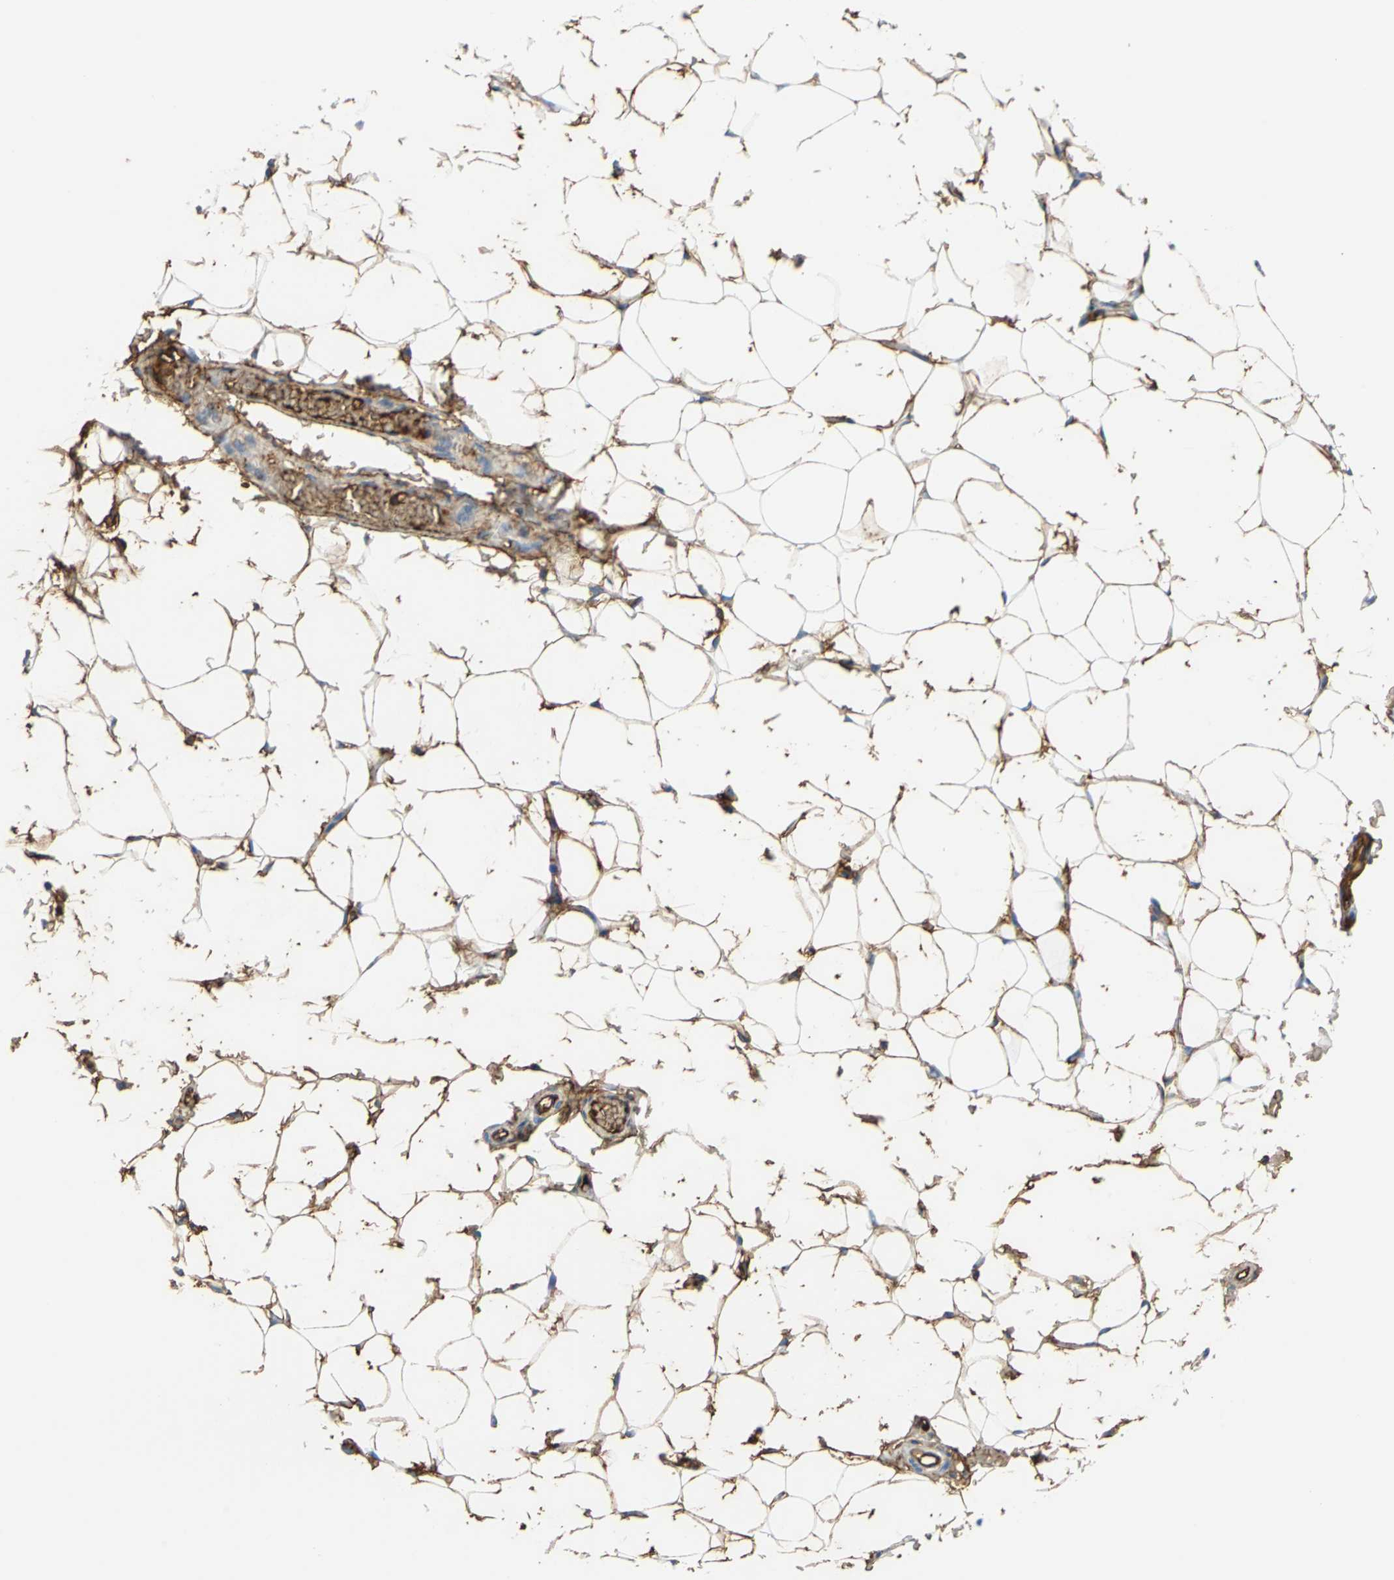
{"staining": {"intensity": "moderate", "quantity": "25%-75%", "location": "cytoplasmic/membranous"}, "tissue": "adipose tissue", "cell_type": "Adipocytes", "image_type": "normal", "snomed": [{"axis": "morphology", "description": "Normal tissue, NOS"}, {"axis": "topography", "description": "Soft tissue"}], "caption": "This histopathology image reveals immunohistochemistry staining of benign adipose tissue, with medium moderate cytoplasmic/membranous staining in approximately 25%-75% of adipocytes.", "gene": "ALB", "patient": {"sex": "male", "age": 26}}